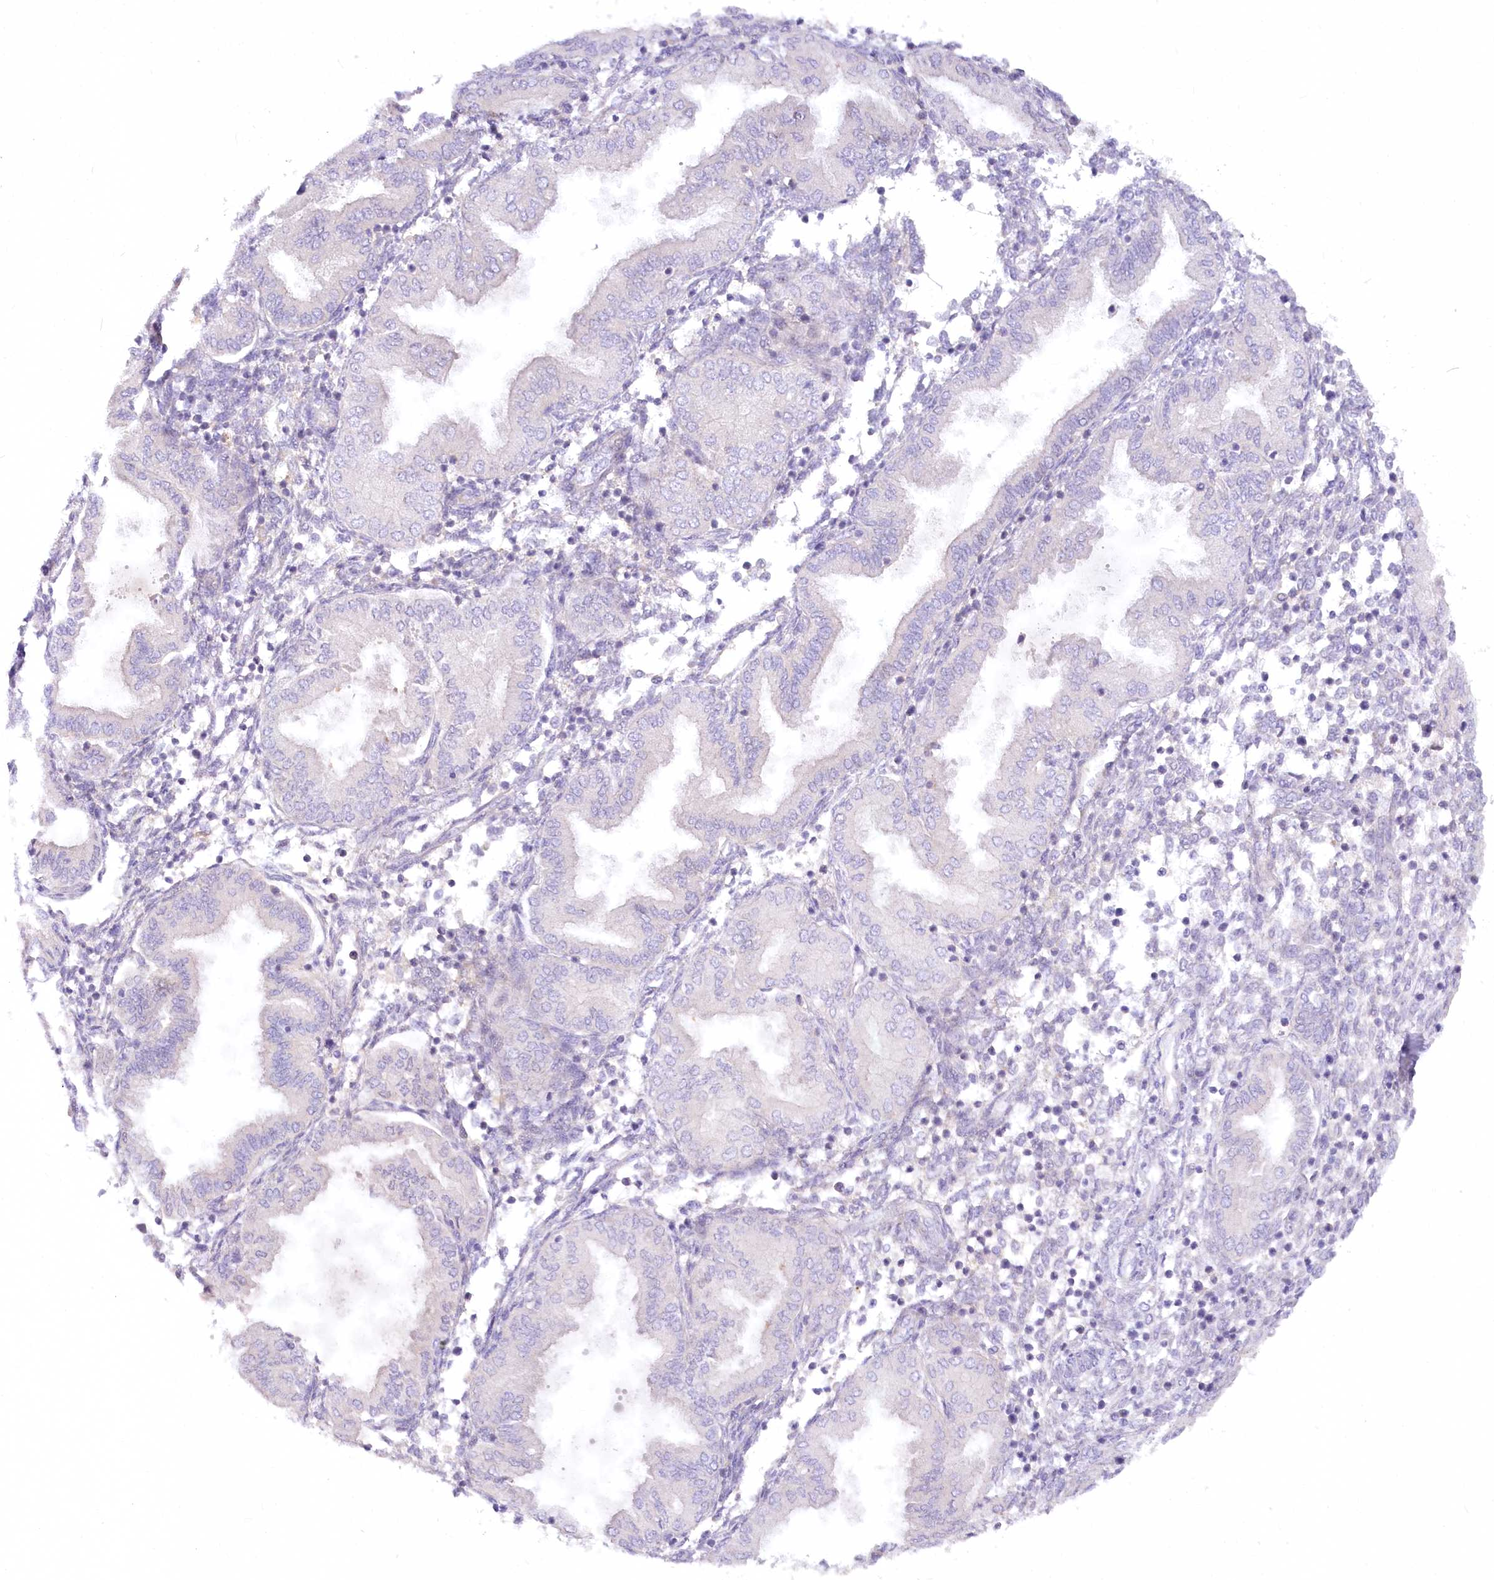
{"staining": {"intensity": "negative", "quantity": "none", "location": "none"}, "tissue": "endometrium", "cell_type": "Cells in endometrial stroma", "image_type": "normal", "snomed": [{"axis": "morphology", "description": "Normal tissue, NOS"}, {"axis": "topography", "description": "Endometrium"}], "caption": "Photomicrograph shows no significant protein staining in cells in endometrial stroma of unremarkable endometrium. (DAB IHC, high magnification).", "gene": "EFHC2", "patient": {"sex": "female", "age": 53}}